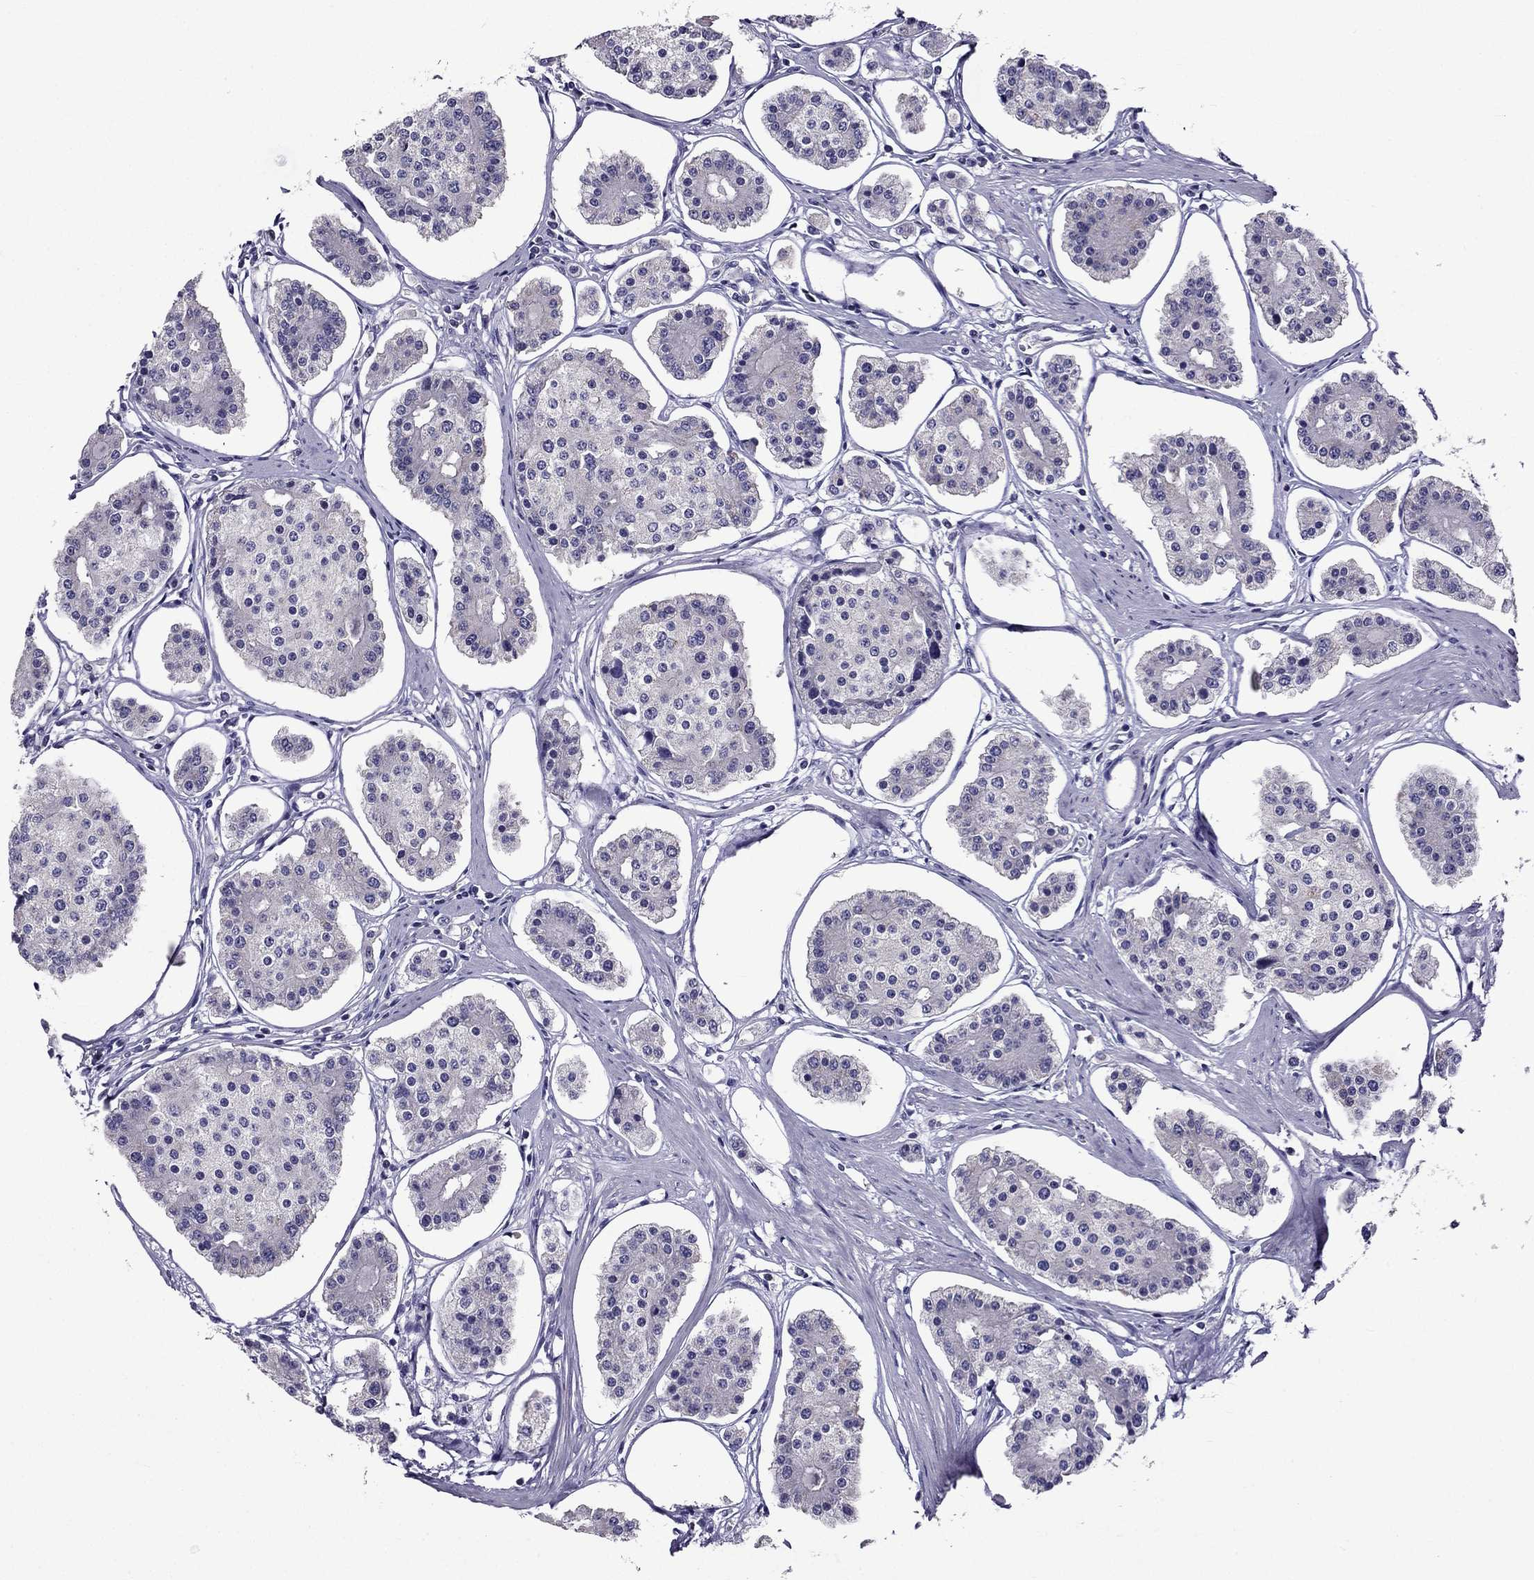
{"staining": {"intensity": "negative", "quantity": "none", "location": "none"}, "tissue": "carcinoid", "cell_type": "Tumor cells", "image_type": "cancer", "snomed": [{"axis": "morphology", "description": "Carcinoid, malignant, NOS"}, {"axis": "topography", "description": "Small intestine"}], "caption": "Photomicrograph shows no significant protein expression in tumor cells of carcinoid.", "gene": "AAK1", "patient": {"sex": "female", "age": 65}}